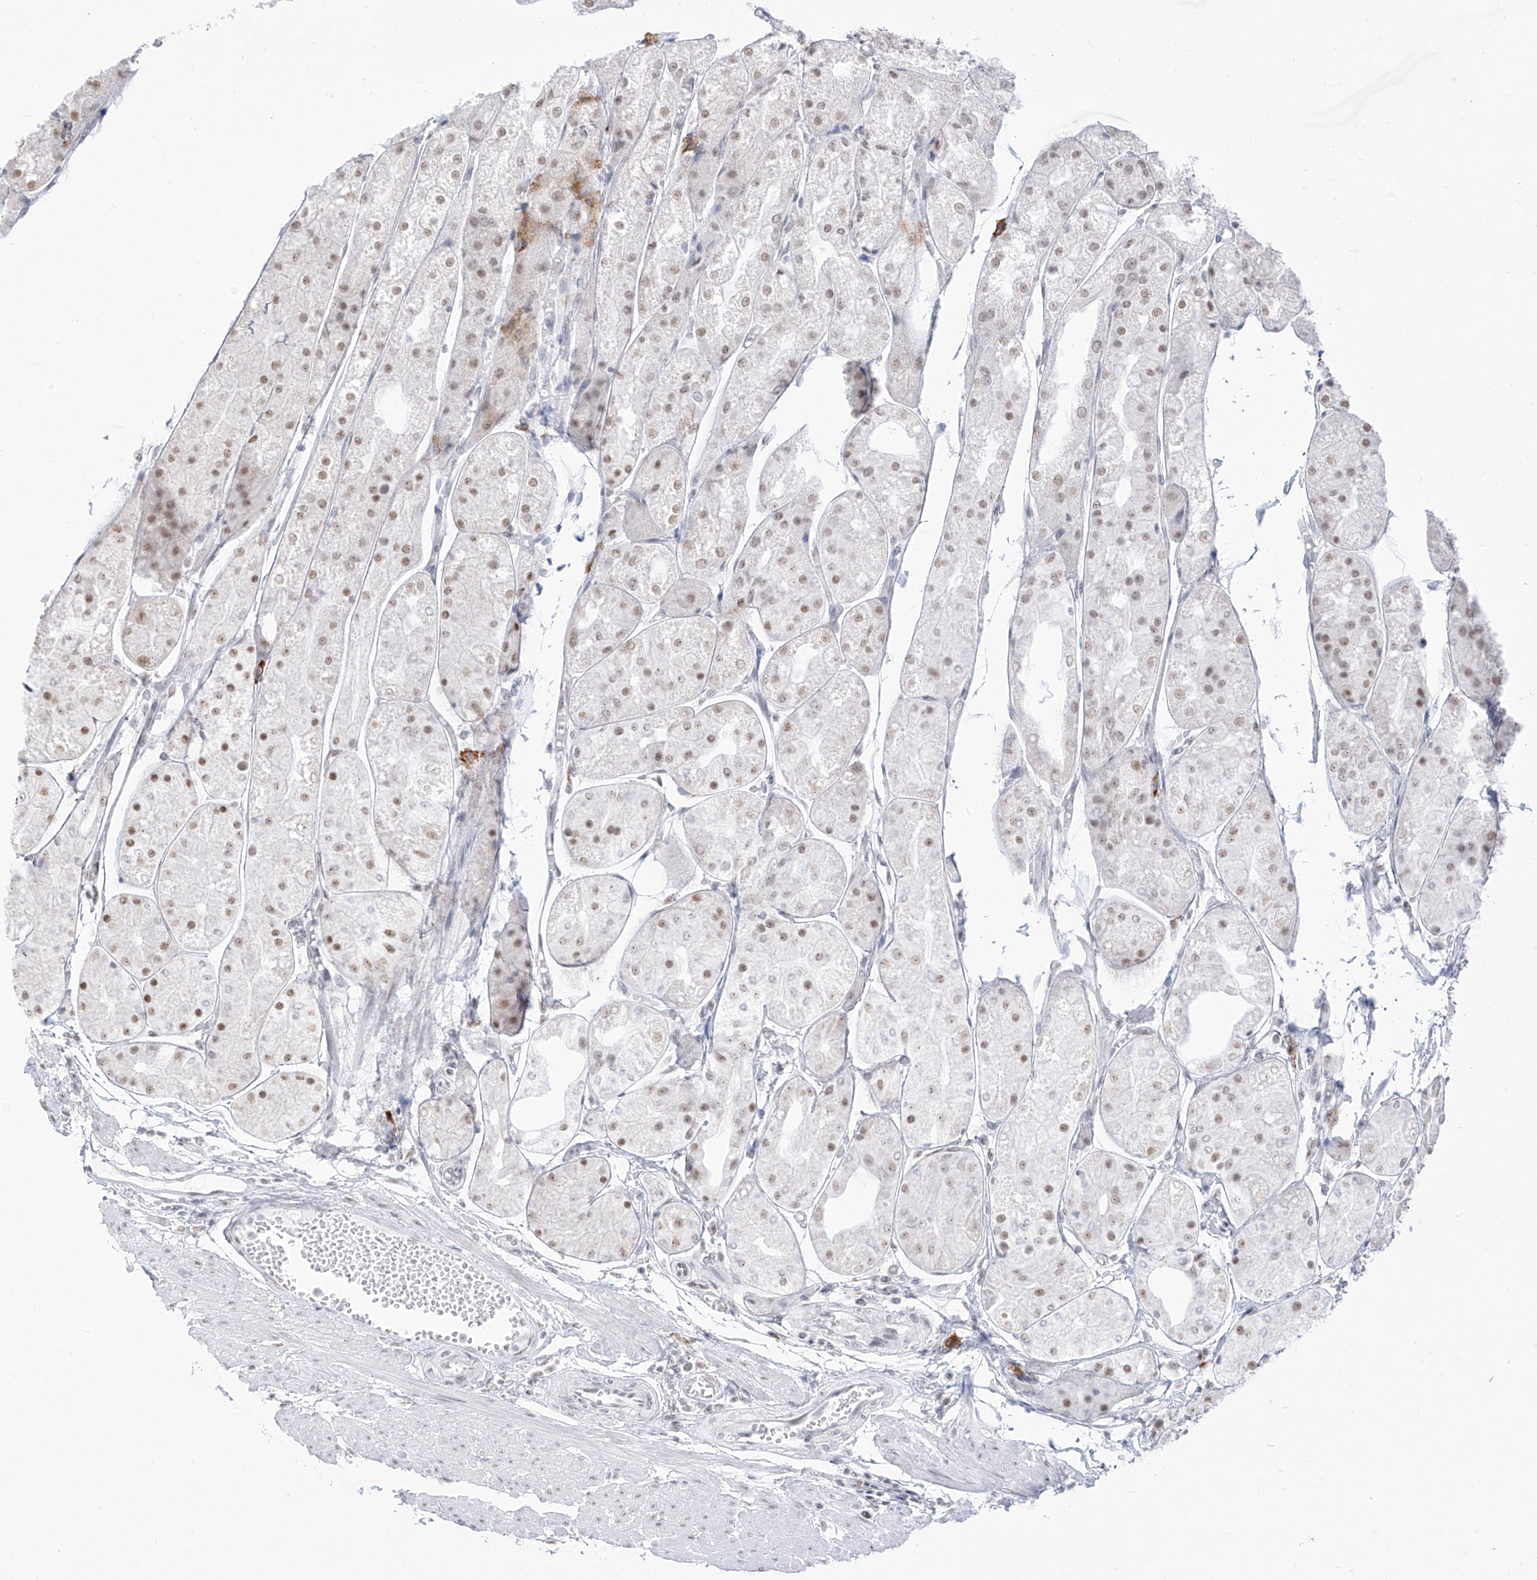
{"staining": {"intensity": "moderate", "quantity": "25%-75%", "location": "nuclear"}, "tissue": "stomach", "cell_type": "Glandular cells", "image_type": "normal", "snomed": [{"axis": "morphology", "description": "Normal tissue, NOS"}, {"axis": "topography", "description": "Stomach, upper"}], "caption": "Immunohistochemistry (DAB) staining of benign human stomach displays moderate nuclear protein expression in approximately 25%-75% of glandular cells. (Brightfield microscopy of DAB IHC at high magnification).", "gene": "SUPT5H", "patient": {"sex": "male", "age": 72}}